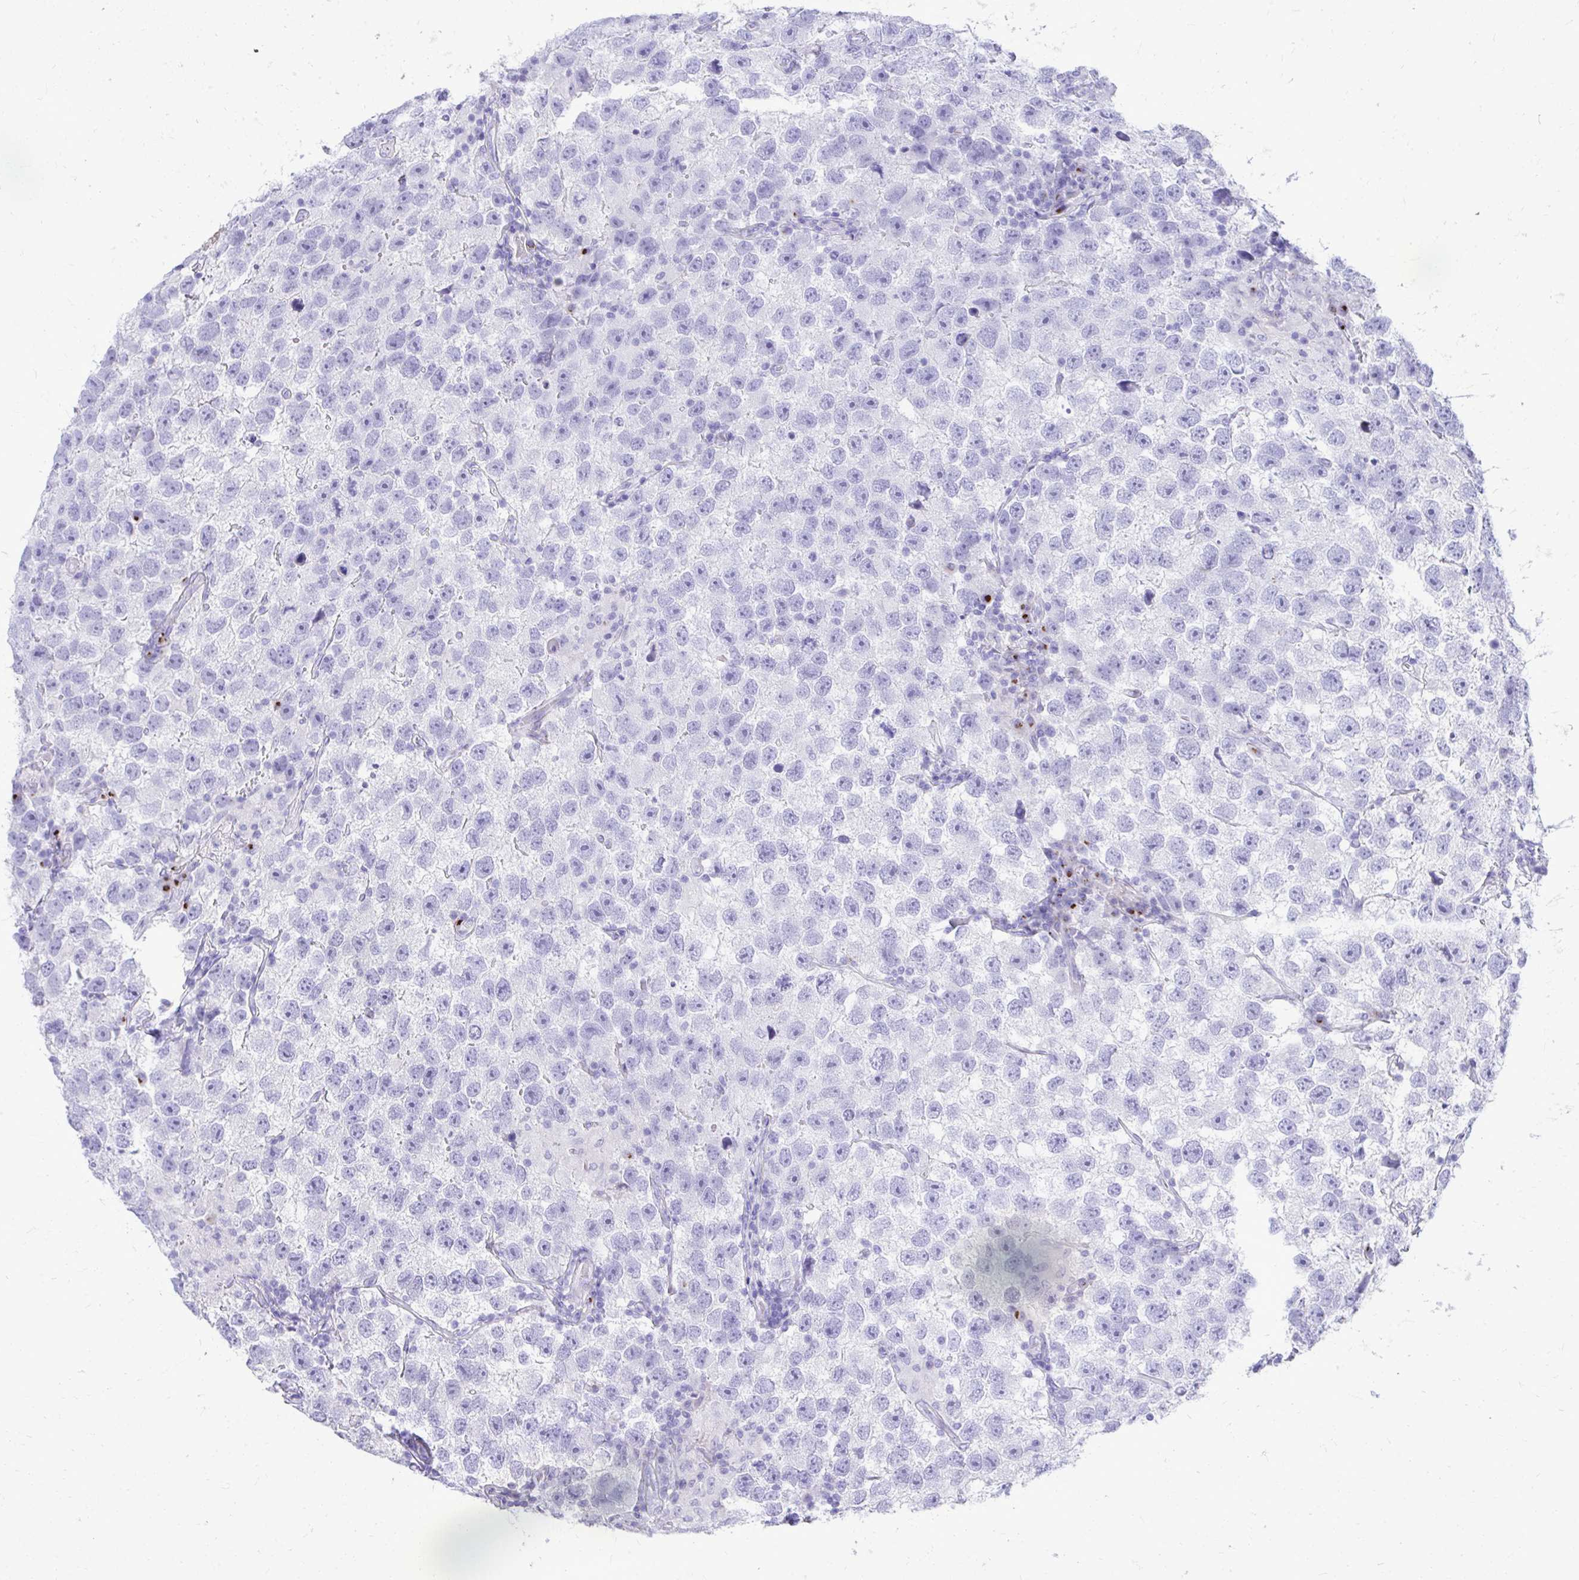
{"staining": {"intensity": "negative", "quantity": "none", "location": "none"}, "tissue": "testis cancer", "cell_type": "Tumor cells", "image_type": "cancer", "snomed": [{"axis": "morphology", "description": "Seminoma, NOS"}, {"axis": "topography", "description": "Testis"}], "caption": "High magnification brightfield microscopy of testis seminoma stained with DAB (3,3'-diaminobenzidine) (brown) and counterstained with hematoxylin (blue): tumor cells show no significant positivity.", "gene": "ANKDD1B", "patient": {"sex": "male", "age": 26}}